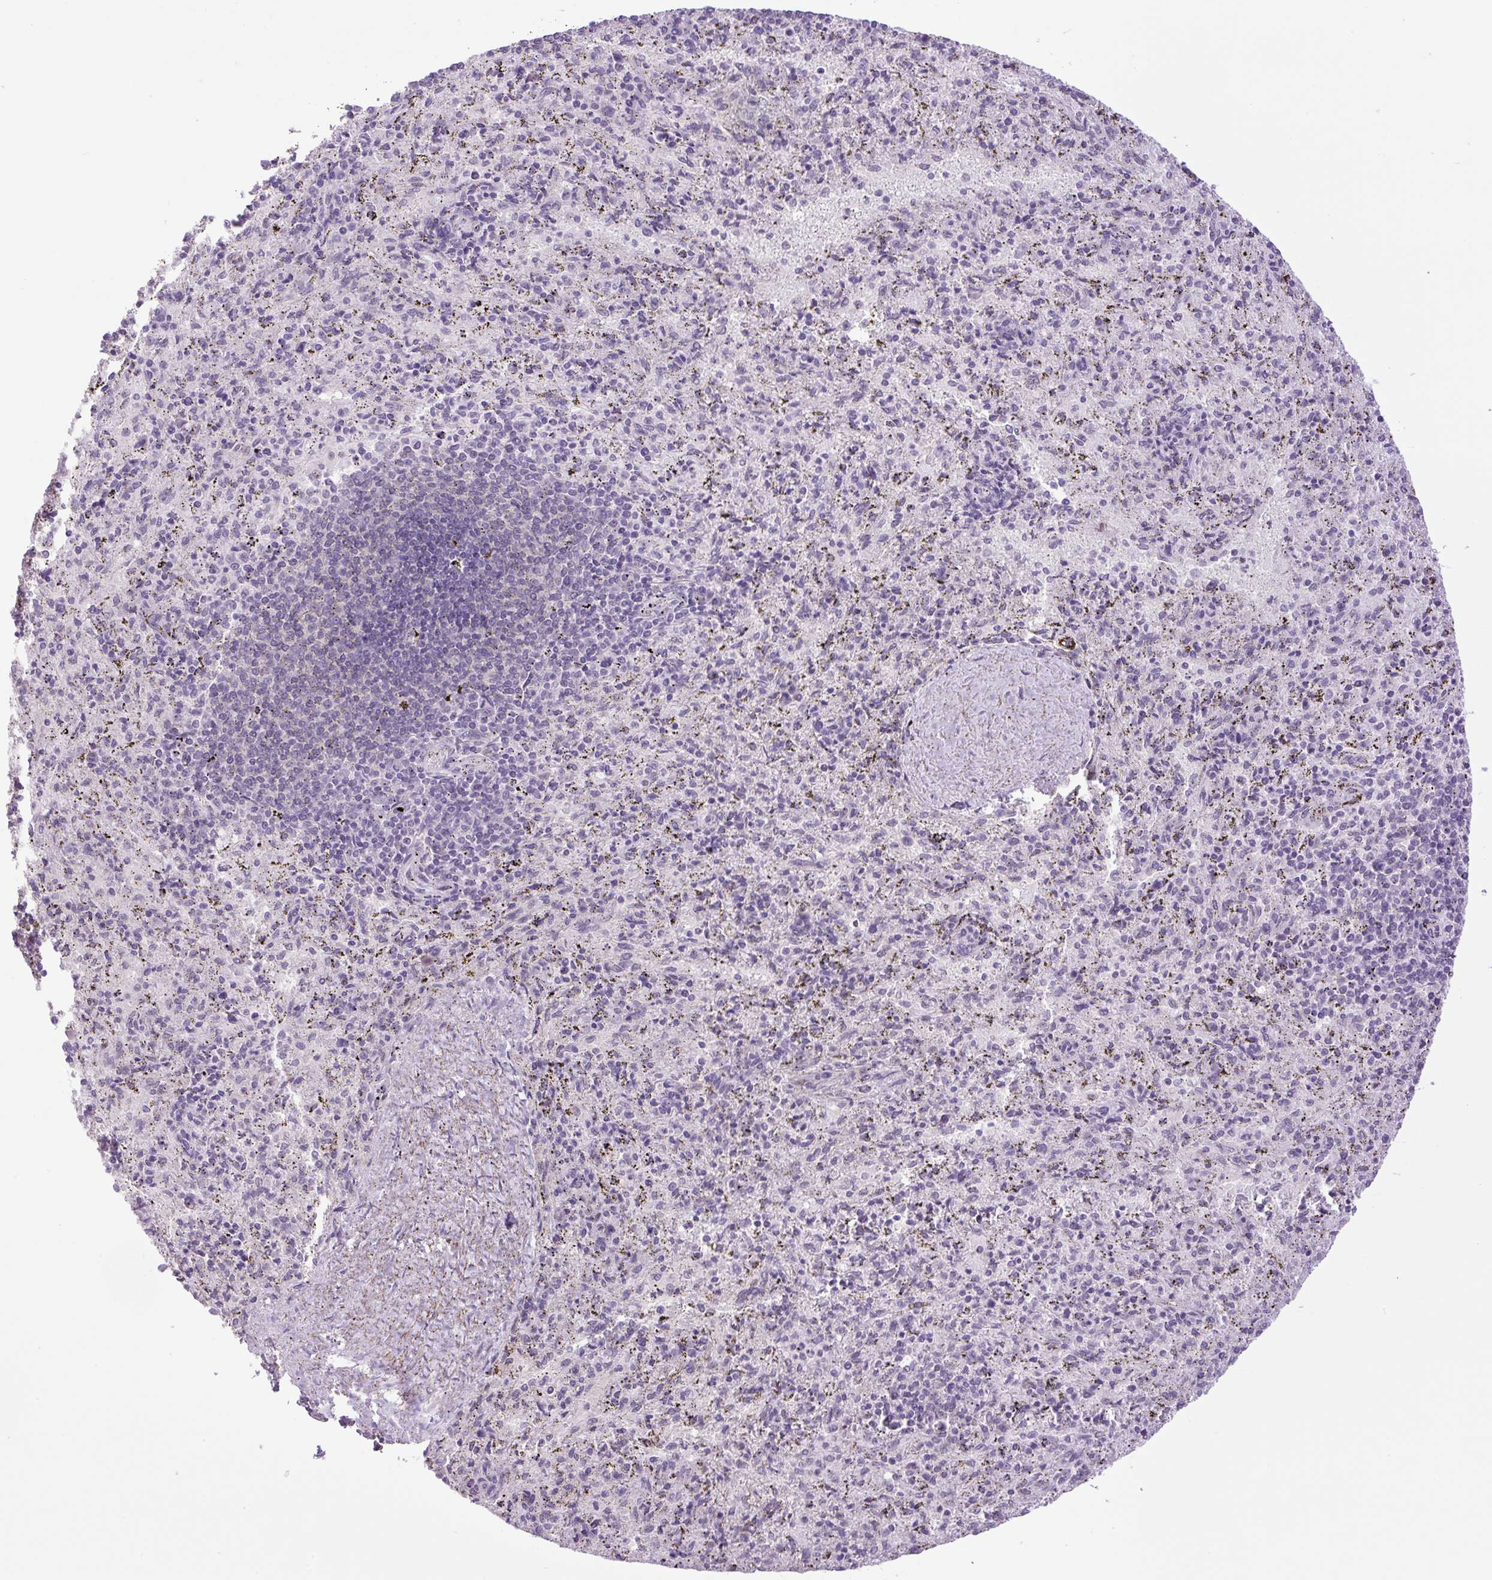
{"staining": {"intensity": "negative", "quantity": "none", "location": "none"}, "tissue": "spleen", "cell_type": "Cells in red pulp", "image_type": "normal", "snomed": [{"axis": "morphology", "description": "Normal tissue, NOS"}, {"axis": "topography", "description": "Spleen"}], "caption": "This is an immunohistochemistry photomicrograph of benign human spleen. There is no staining in cells in red pulp.", "gene": "KPNA1", "patient": {"sex": "male", "age": 57}}